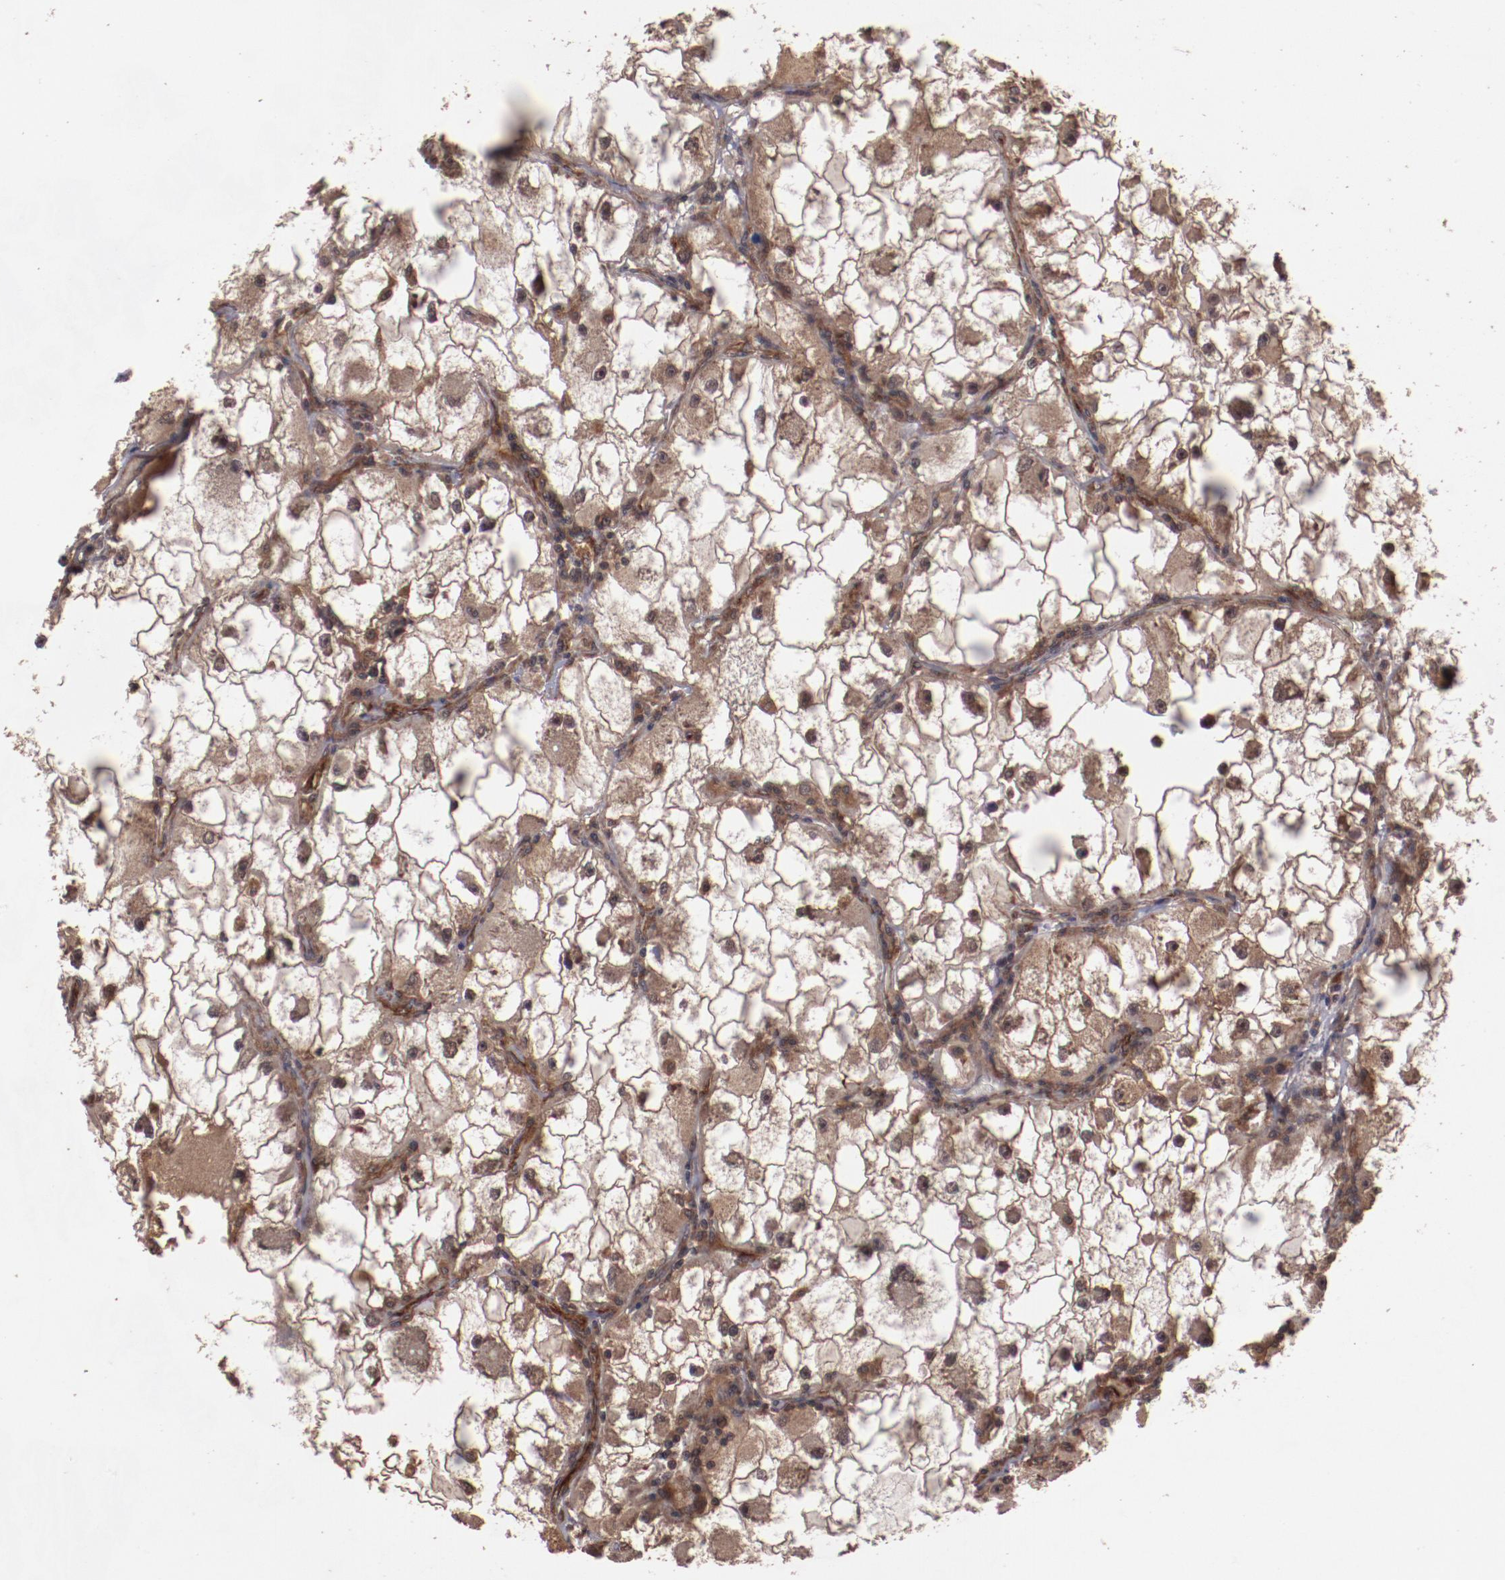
{"staining": {"intensity": "moderate", "quantity": ">75%", "location": "cytoplasmic/membranous"}, "tissue": "renal cancer", "cell_type": "Tumor cells", "image_type": "cancer", "snomed": [{"axis": "morphology", "description": "Adenocarcinoma, NOS"}, {"axis": "topography", "description": "Kidney"}], "caption": "The photomicrograph reveals a brown stain indicating the presence of a protein in the cytoplasmic/membranous of tumor cells in renal cancer. The staining is performed using DAB brown chromogen to label protein expression. The nuclei are counter-stained blue using hematoxylin.", "gene": "TXNDC16", "patient": {"sex": "female", "age": 73}}